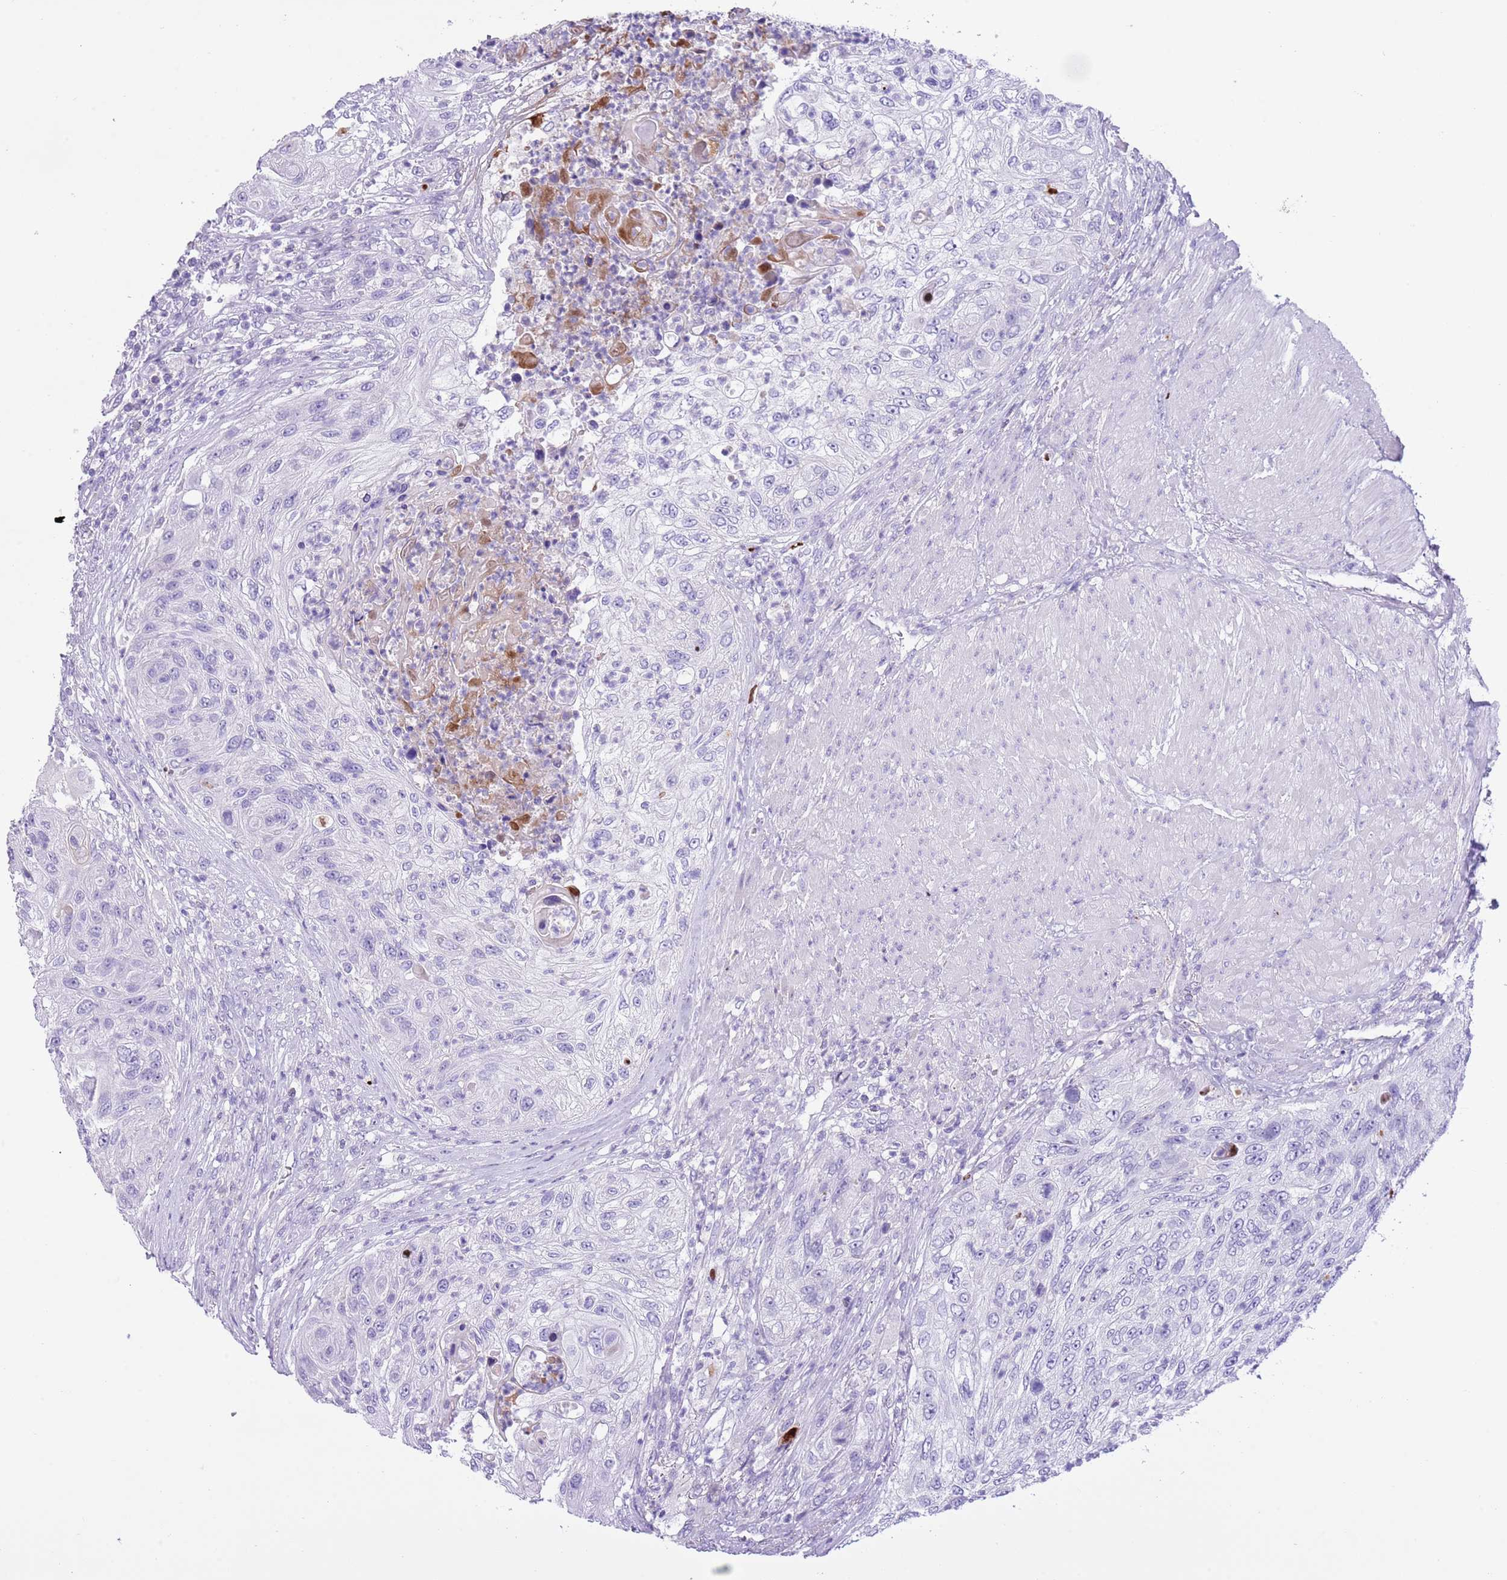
{"staining": {"intensity": "negative", "quantity": "none", "location": "none"}, "tissue": "urothelial cancer", "cell_type": "Tumor cells", "image_type": "cancer", "snomed": [{"axis": "morphology", "description": "Urothelial carcinoma, High grade"}, {"axis": "topography", "description": "Urinary bladder"}], "caption": "This is an immunohistochemistry (IHC) photomicrograph of high-grade urothelial carcinoma. There is no staining in tumor cells.", "gene": "CLEC2A", "patient": {"sex": "female", "age": 60}}